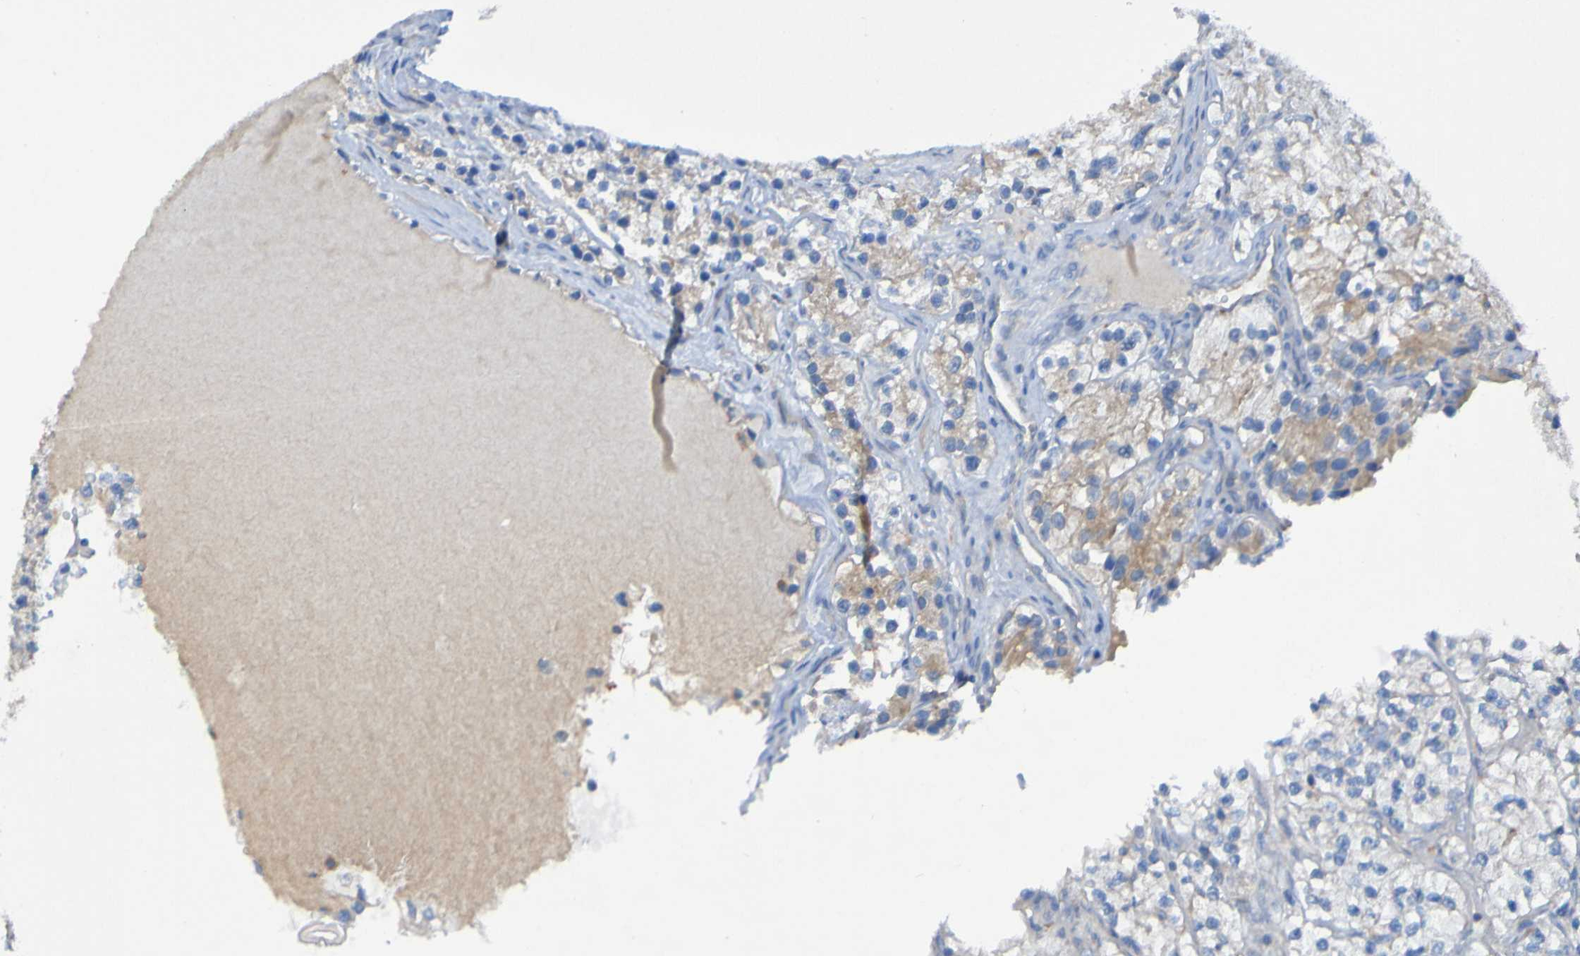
{"staining": {"intensity": "weak", "quantity": "<25%", "location": "cytoplasmic/membranous"}, "tissue": "renal cancer", "cell_type": "Tumor cells", "image_type": "cancer", "snomed": [{"axis": "morphology", "description": "Adenocarcinoma, NOS"}, {"axis": "topography", "description": "Kidney"}], "caption": "Immunohistochemistry histopathology image of neoplastic tissue: renal cancer (adenocarcinoma) stained with DAB (3,3'-diaminobenzidine) displays no significant protein staining in tumor cells.", "gene": "ARHGEF16", "patient": {"sex": "female", "age": 57}}